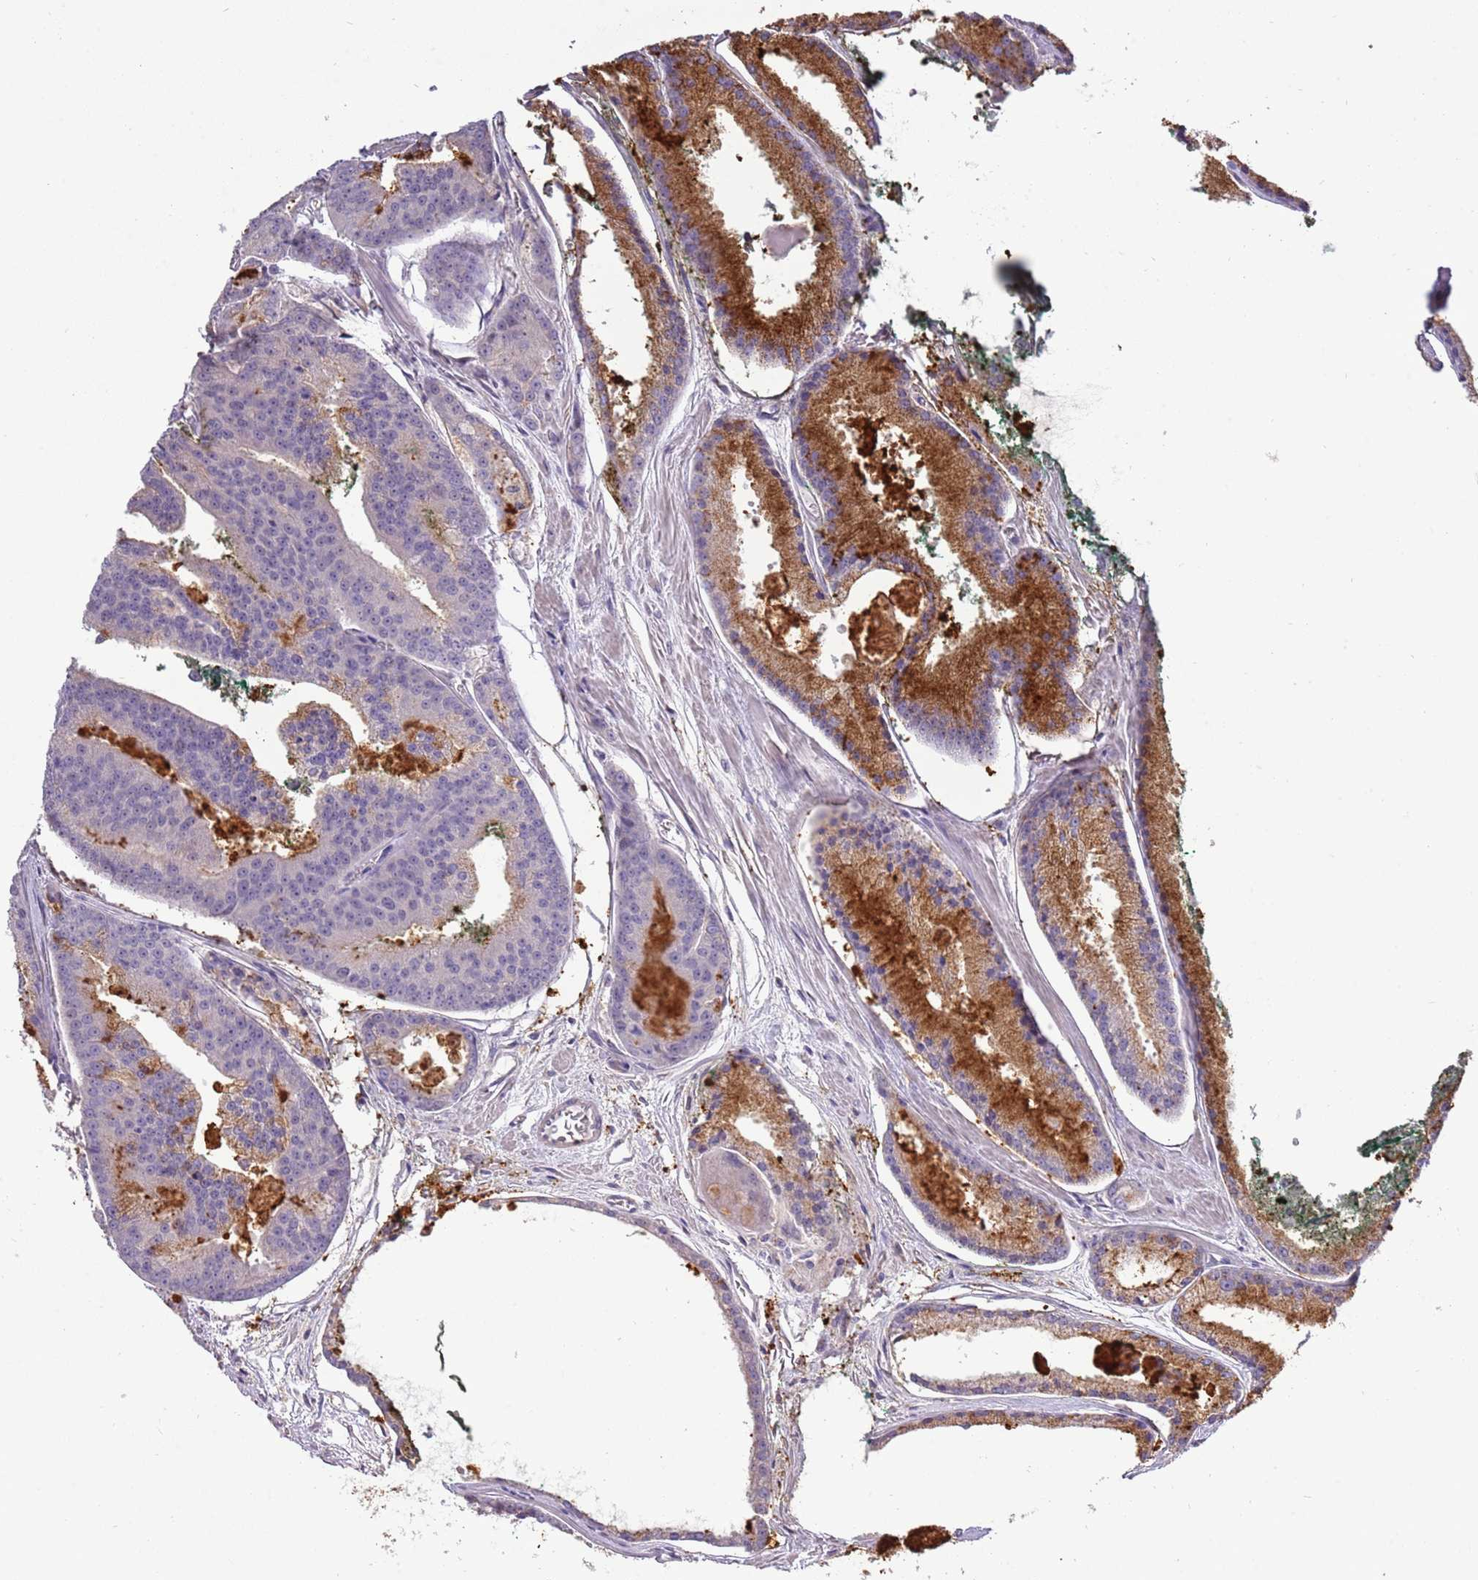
{"staining": {"intensity": "moderate", "quantity": "25%-75%", "location": "cytoplasmic/membranous"}, "tissue": "prostate cancer", "cell_type": "Tumor cells", "image_type": "cancer", "snomed": [{"axis": "morphology", "description": "Adenocarcinoma, High grade"}, {"axis": "topography", "description": "Prostate"}], "caption": "DAB (3,3'-diaminobenzidine) immunohistochemical staining of adenocarcinoma (high-grade) (prostate) demonstrates moderate cytoplasmic/membranous protein expression in about 25%-75% of tumor cells. (Stains: DAB (3,3'-diaminobenzidine) in brown, nuclei in blue, Microscopy: brightfield microscopy at high magnification).", "gene": "P2RY13", "patient": {"sex": "male", "age": 61}}